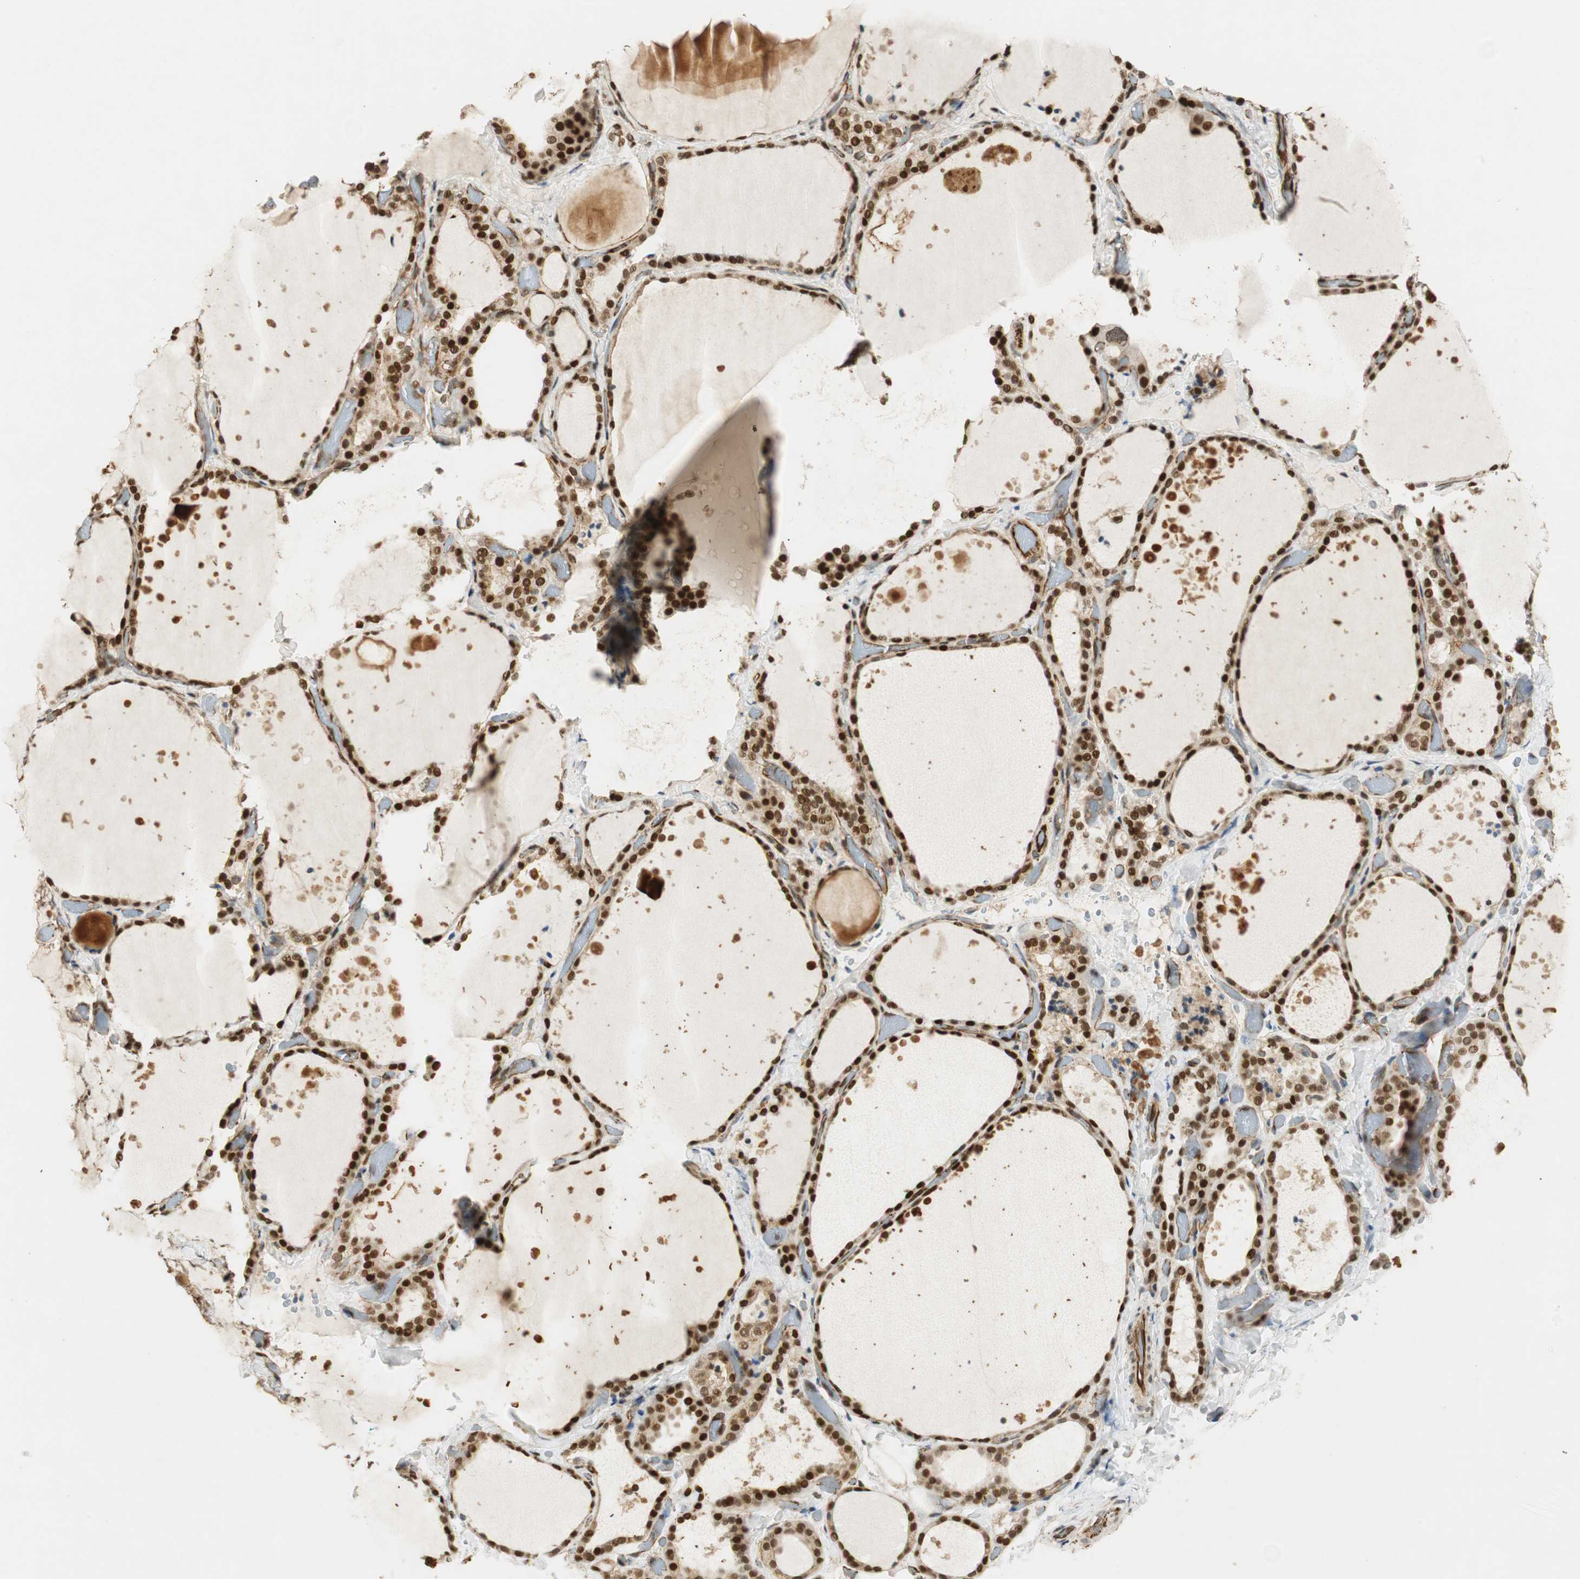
{"staining": {"intensity": "strong", "quantity": "25%-75%", "location": "nuclear"}, "tissue": "thyroid gland", "cell_type": "Glandular cells", "image_type": "normal", "snomed": [{"axis": "morphology", "description": "Normal tissue, NOS"}, {"axis": "topography", "description": "Thyroid gland"}], "caption": "Glandular cells demonstrate strong nuclear positivity in approximately 25%-75% of cells in benign thyroid gland.", "gene": "NES", "patient": {"sex": "female", "age": 44}}